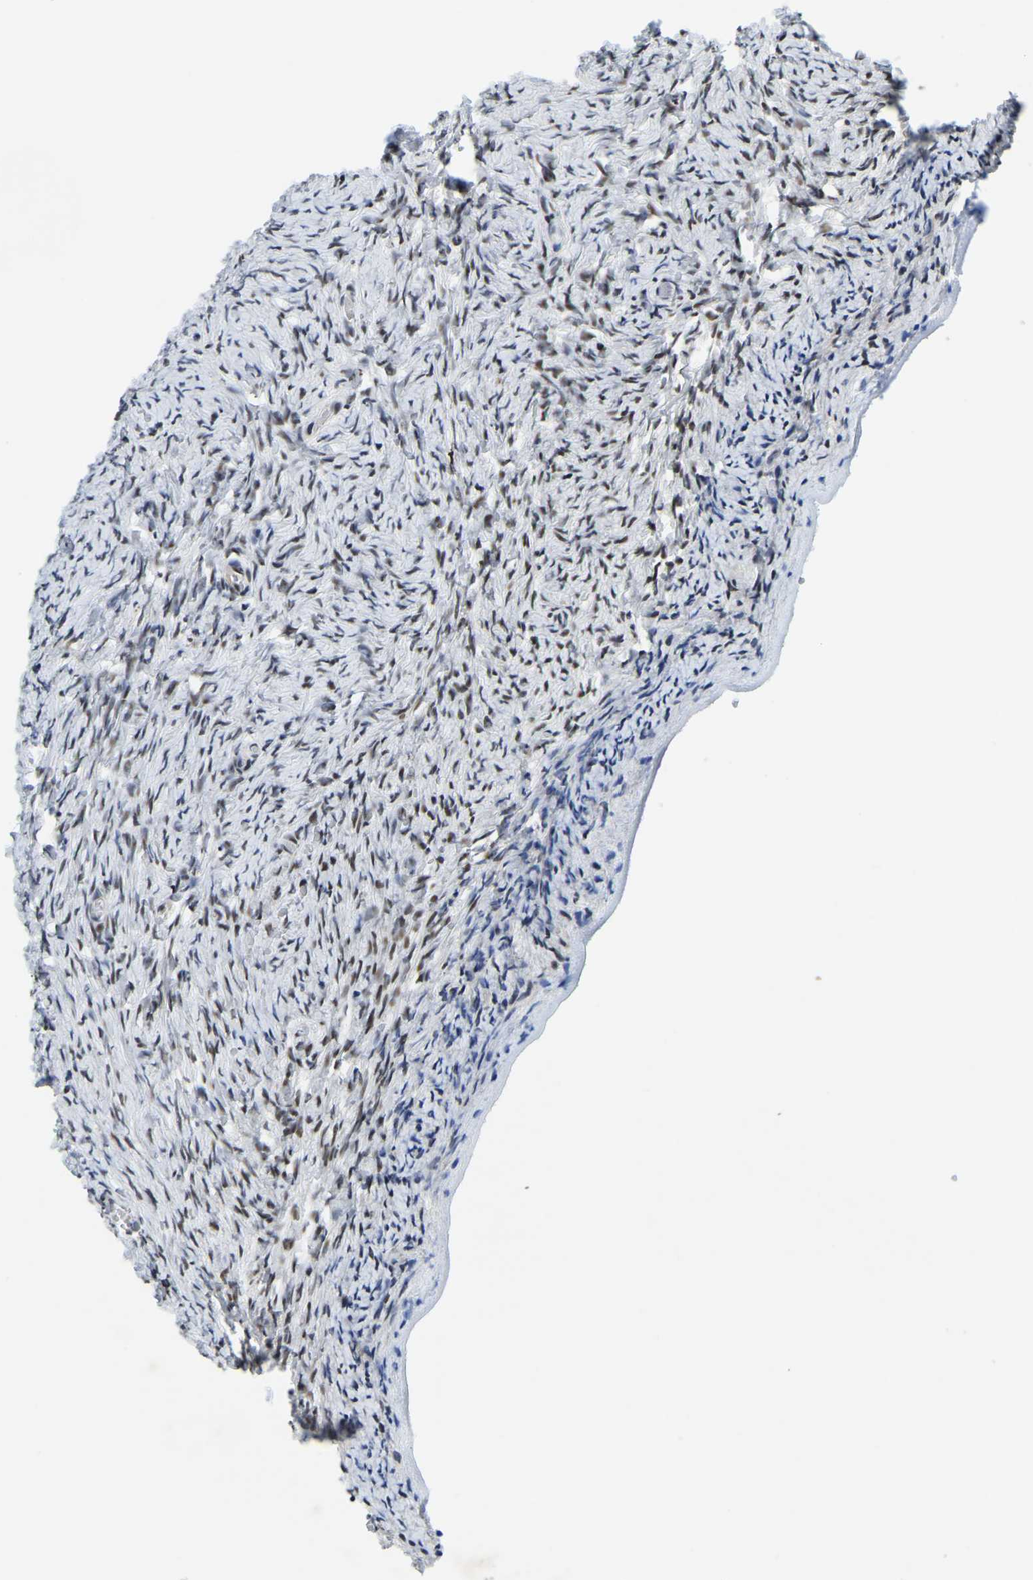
{"staining": {"intensity": "moderate", "quantity": ">75%", "location": "cytoplasmic/membranous"}, "tissue": "ovary", "cell_type": "Follicle cells", "image_type": "normal", "snomed": [{"axis": "morphology", "description": "Normal tissue, NOS"}, {"axis": "topography", "description": "Ovary"}], "caption": "Moderate cytoplasmic/membranous protein staining is seen in about >75% of follicle cells in ovary.", "gene": "POLDIP3", "patient": {"sex": "female", "age": 27}}